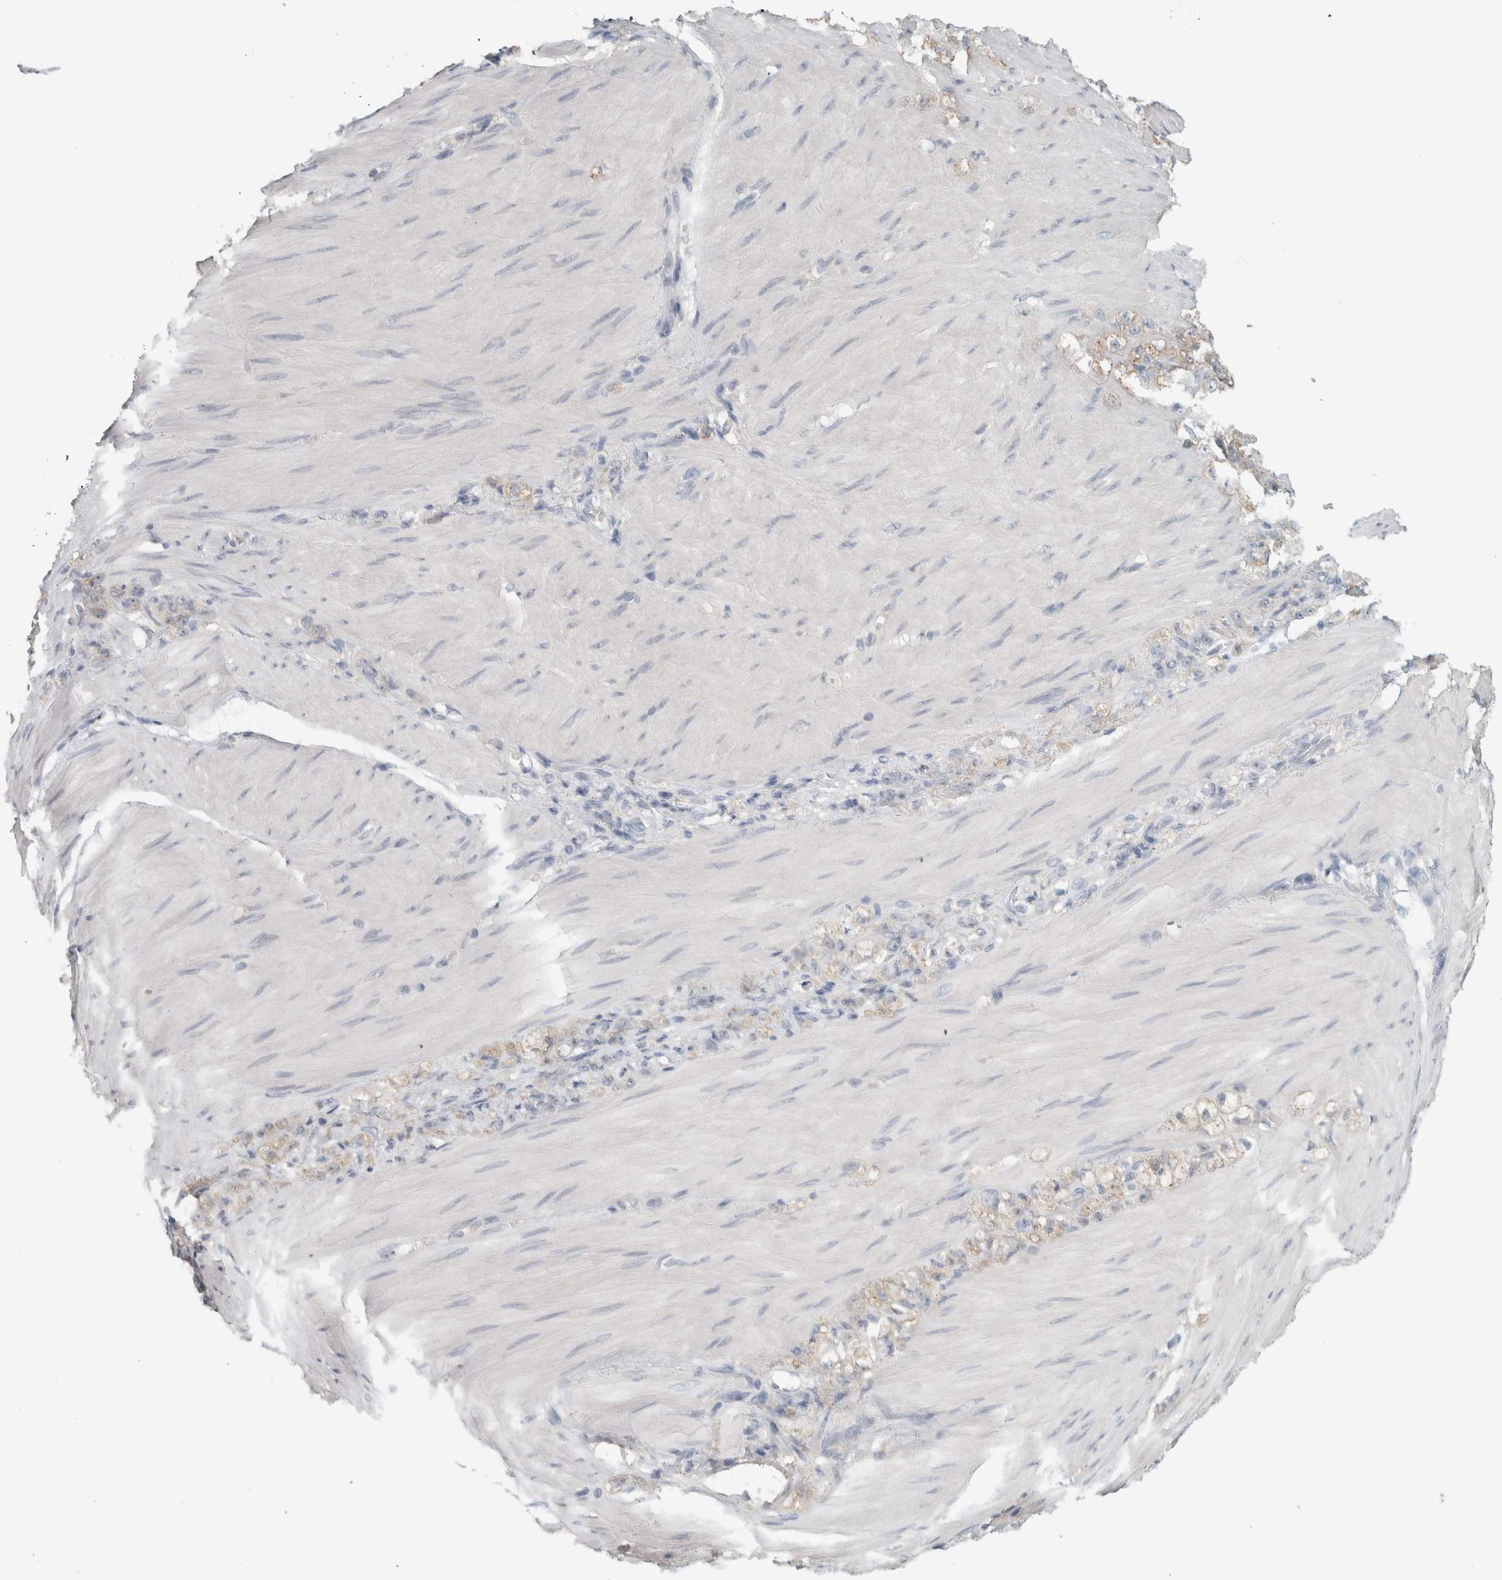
{"staining": {"intensity": "negative", "quantity": "none", "location": "none"}, "tissue": "stomach cancer", "cell_type": "Tumor cells", "image_type": "cancer", "snomed": [{"axis": "morphology", "description": "Normal tissue, NOS"}, {"axis": "morphology", "description": "Adenocarcinoma, NOS"}, {"axis": "topography", "description": "Stomach"}], "caption": "High magnification brightfield microscopy of stomach cancer stained with DAB (brown) and counterstained with hematoxylin (blue): tumor cells show no significant positivity.", "gene": "SCIN", "patient": {"sex": "male", "age": 82}}